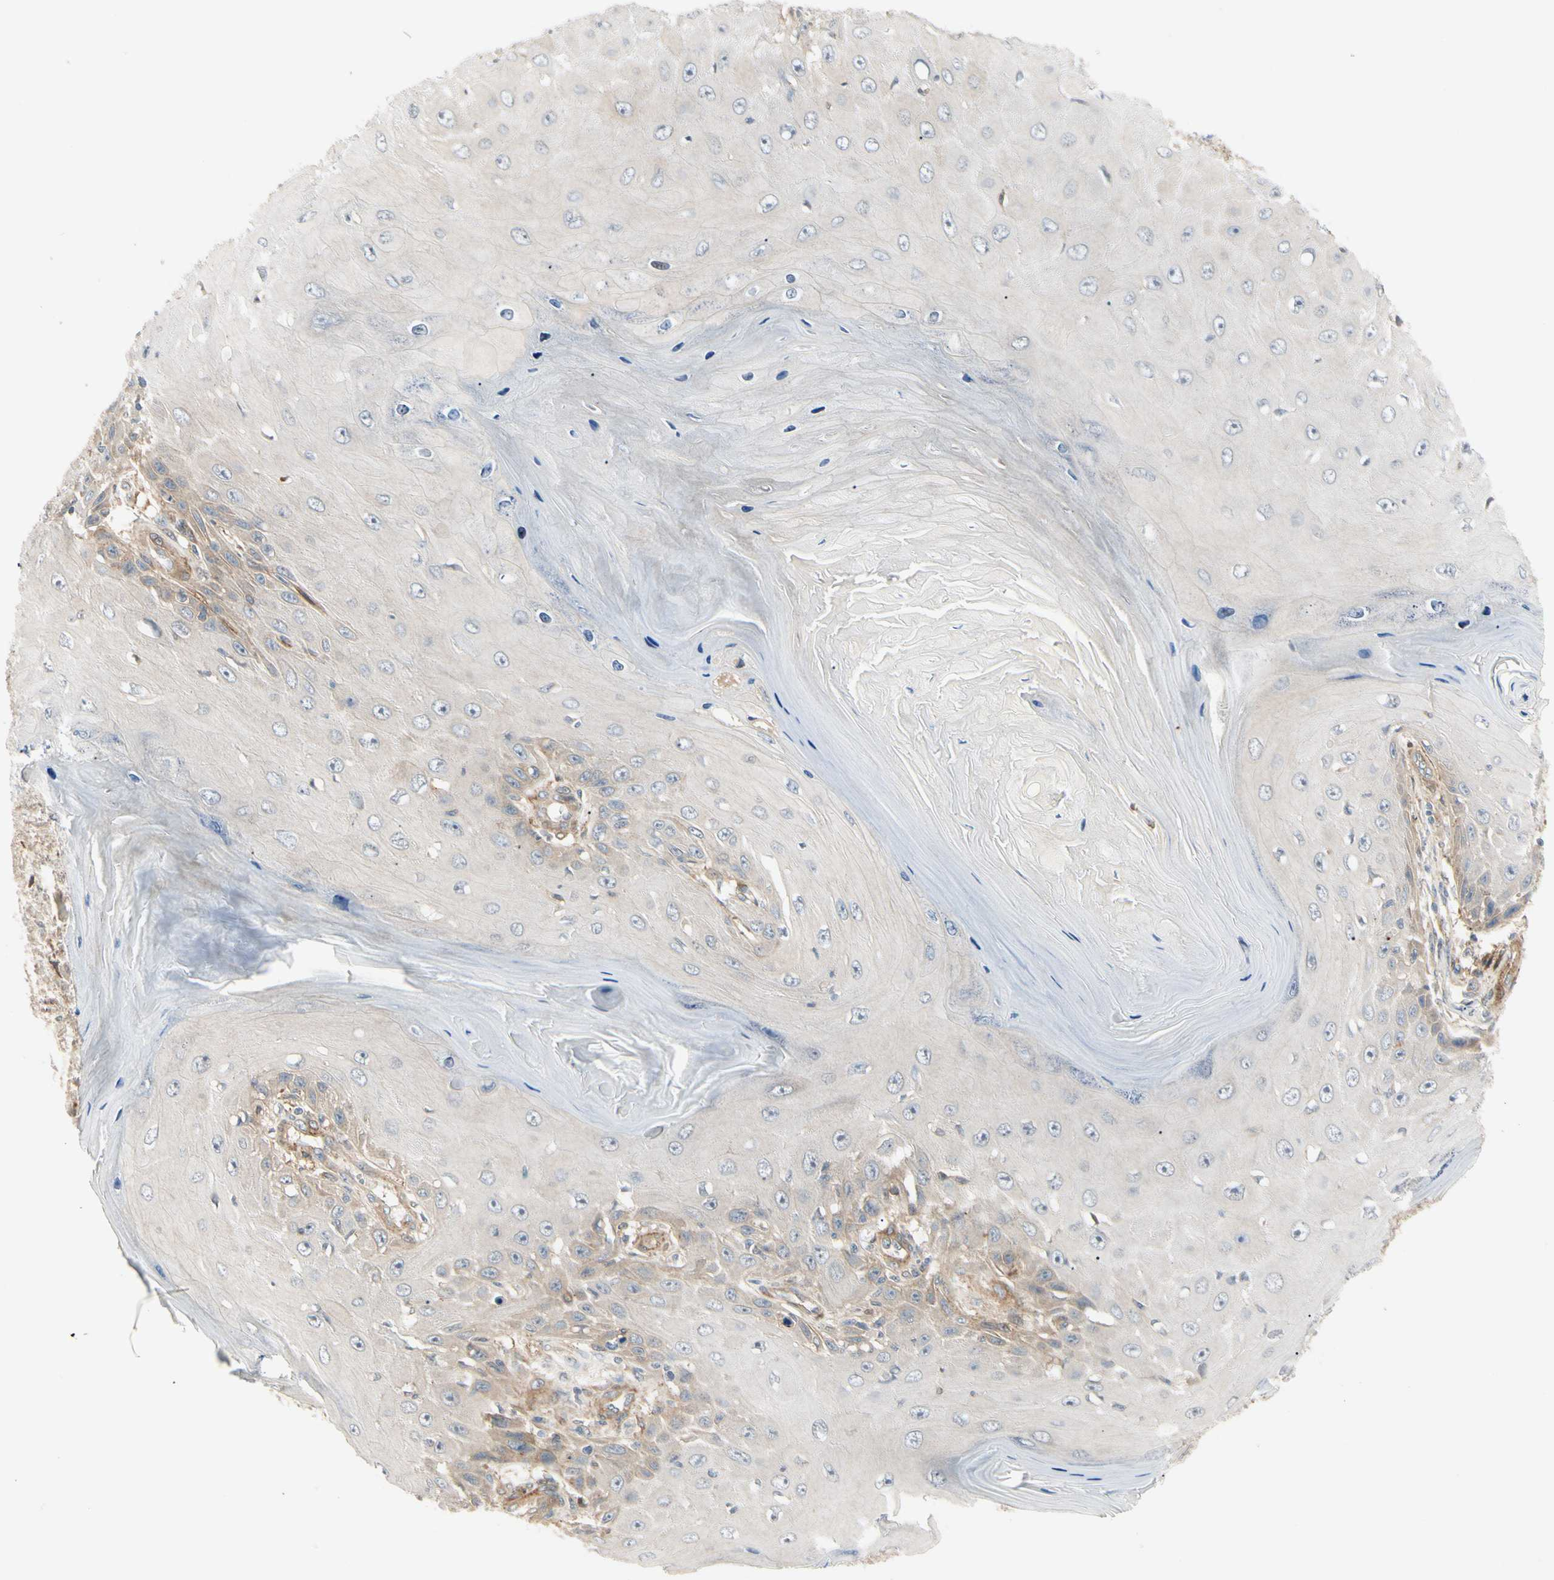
{"staining": {"intensity": "weak", "quantity": ">75%", "location": "cytoplasmic/membranous"}, "tissue": "skin cancer", "cell_type": "Tumor cells", "image_type": "cancer", "snomed": [{"axis": "morphology", "description": "Squamous cell carcinoma, NOS"}, {"axis": "topography", "description": "Skin"}], "caption": "Protein analysis of skin squamous cell carcinoma tissue demonstrates weak cytoplasmic/membranous expression in approximately >75% of tumor cells. (DAB (3,3'-diaminobenzidine) IHC, brown staining for protein, blue staining for nuclei).", "gene": "F2R", "patient": {"sex": "female", "age": 73}}